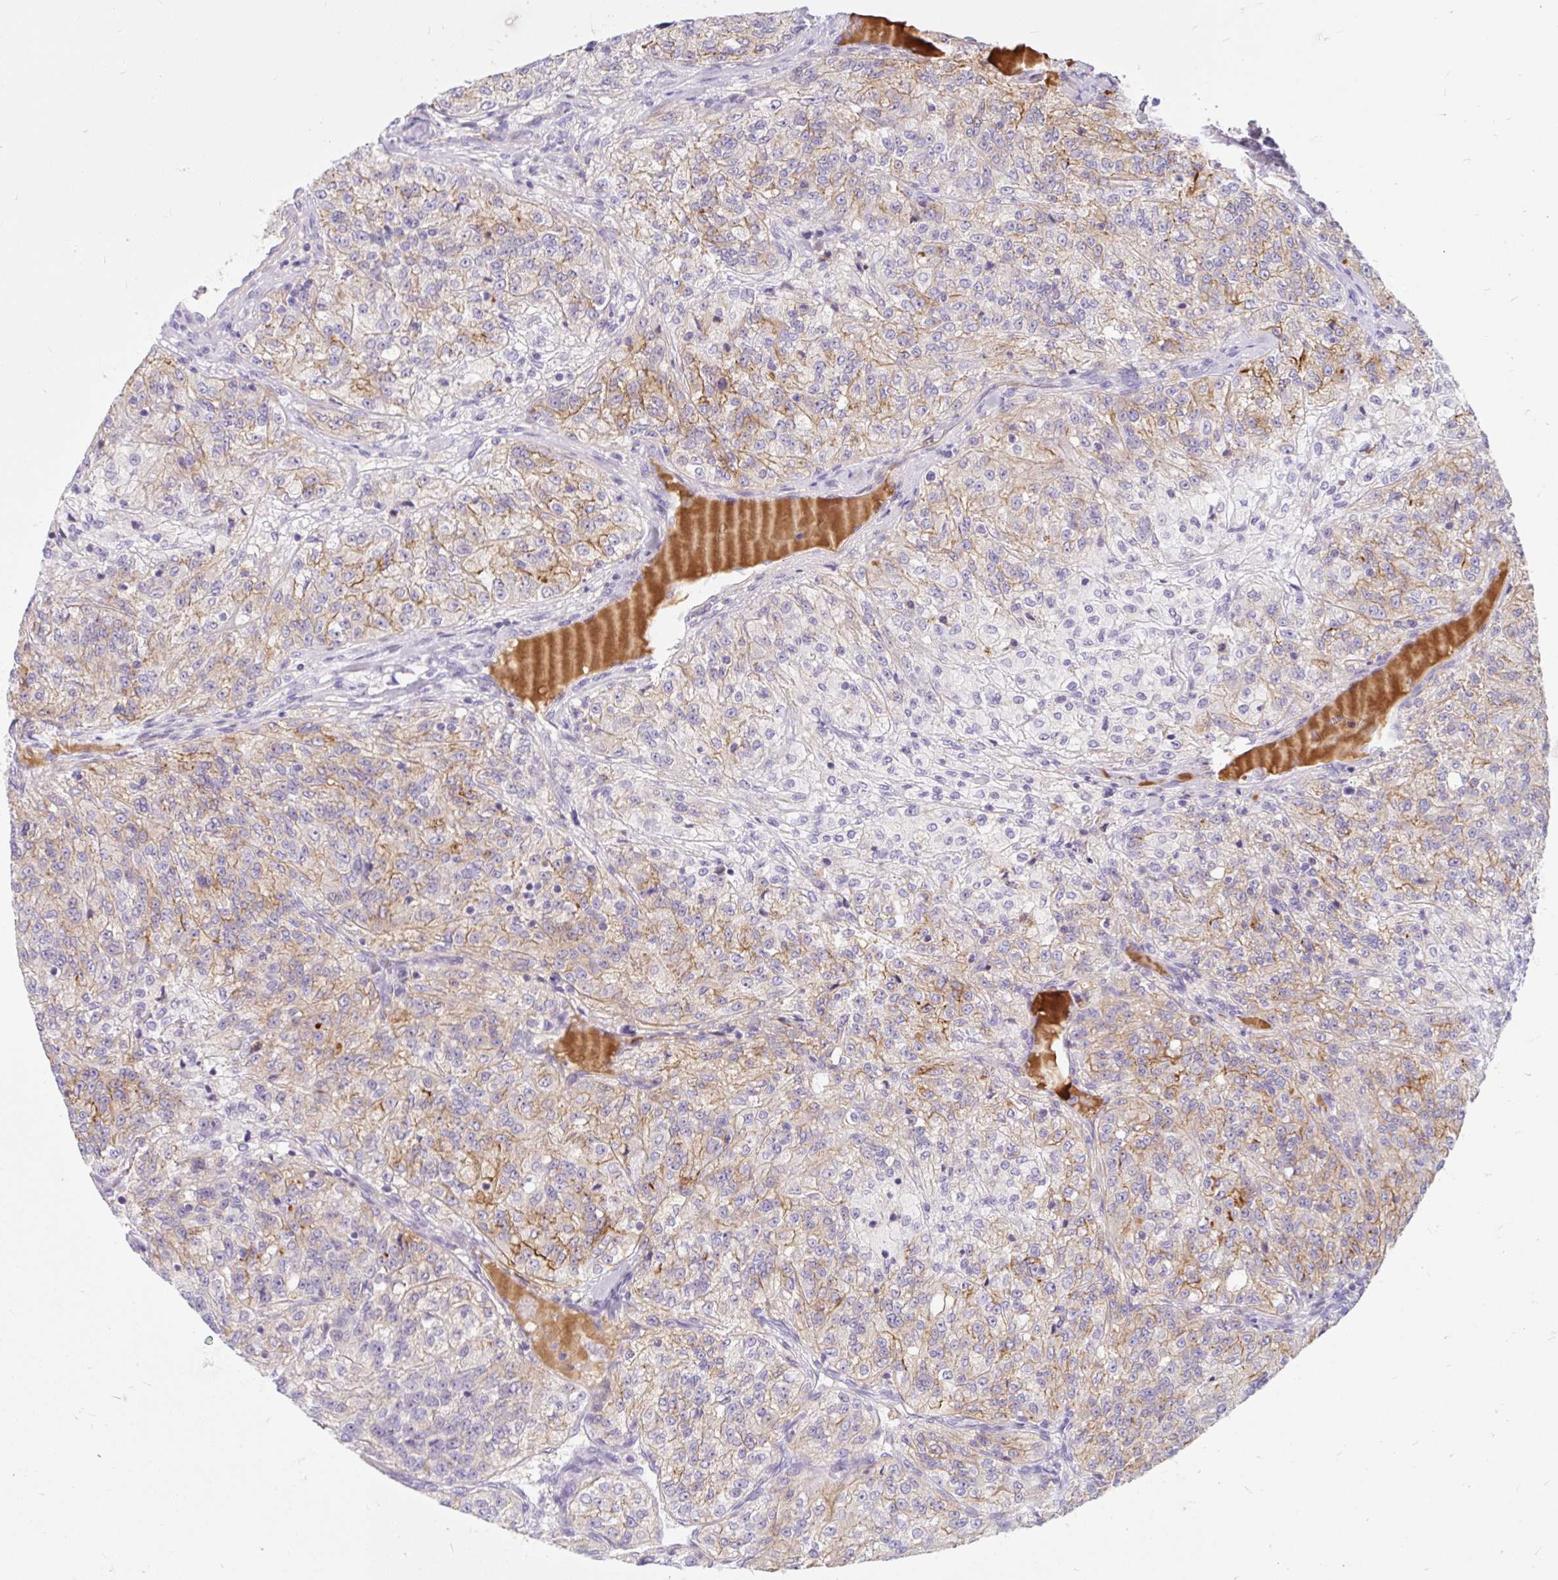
{"staining": {"intensity": "moderate", "quantity": "25%-75%", "location": "cytoplasmic/membranous"}, "tissue": "renal cancer", "cell_type": "Tumor cells", "image_type": "cancer", "snomed": [{"axis": "morphology", "description": "Adenocarcinoma, NOS"}, {"axis": "topography", "description": "Kidney"}], "caption": "Immunohistochemistry of human adenocarcinoma (renal) demonstrates medium levels of moderate cytoplasmic/membranous positivity in approximately 25%-75% of tumor cells.", "gene": "SLC28A1", "patient": {"sex": "female", "age": 63}}